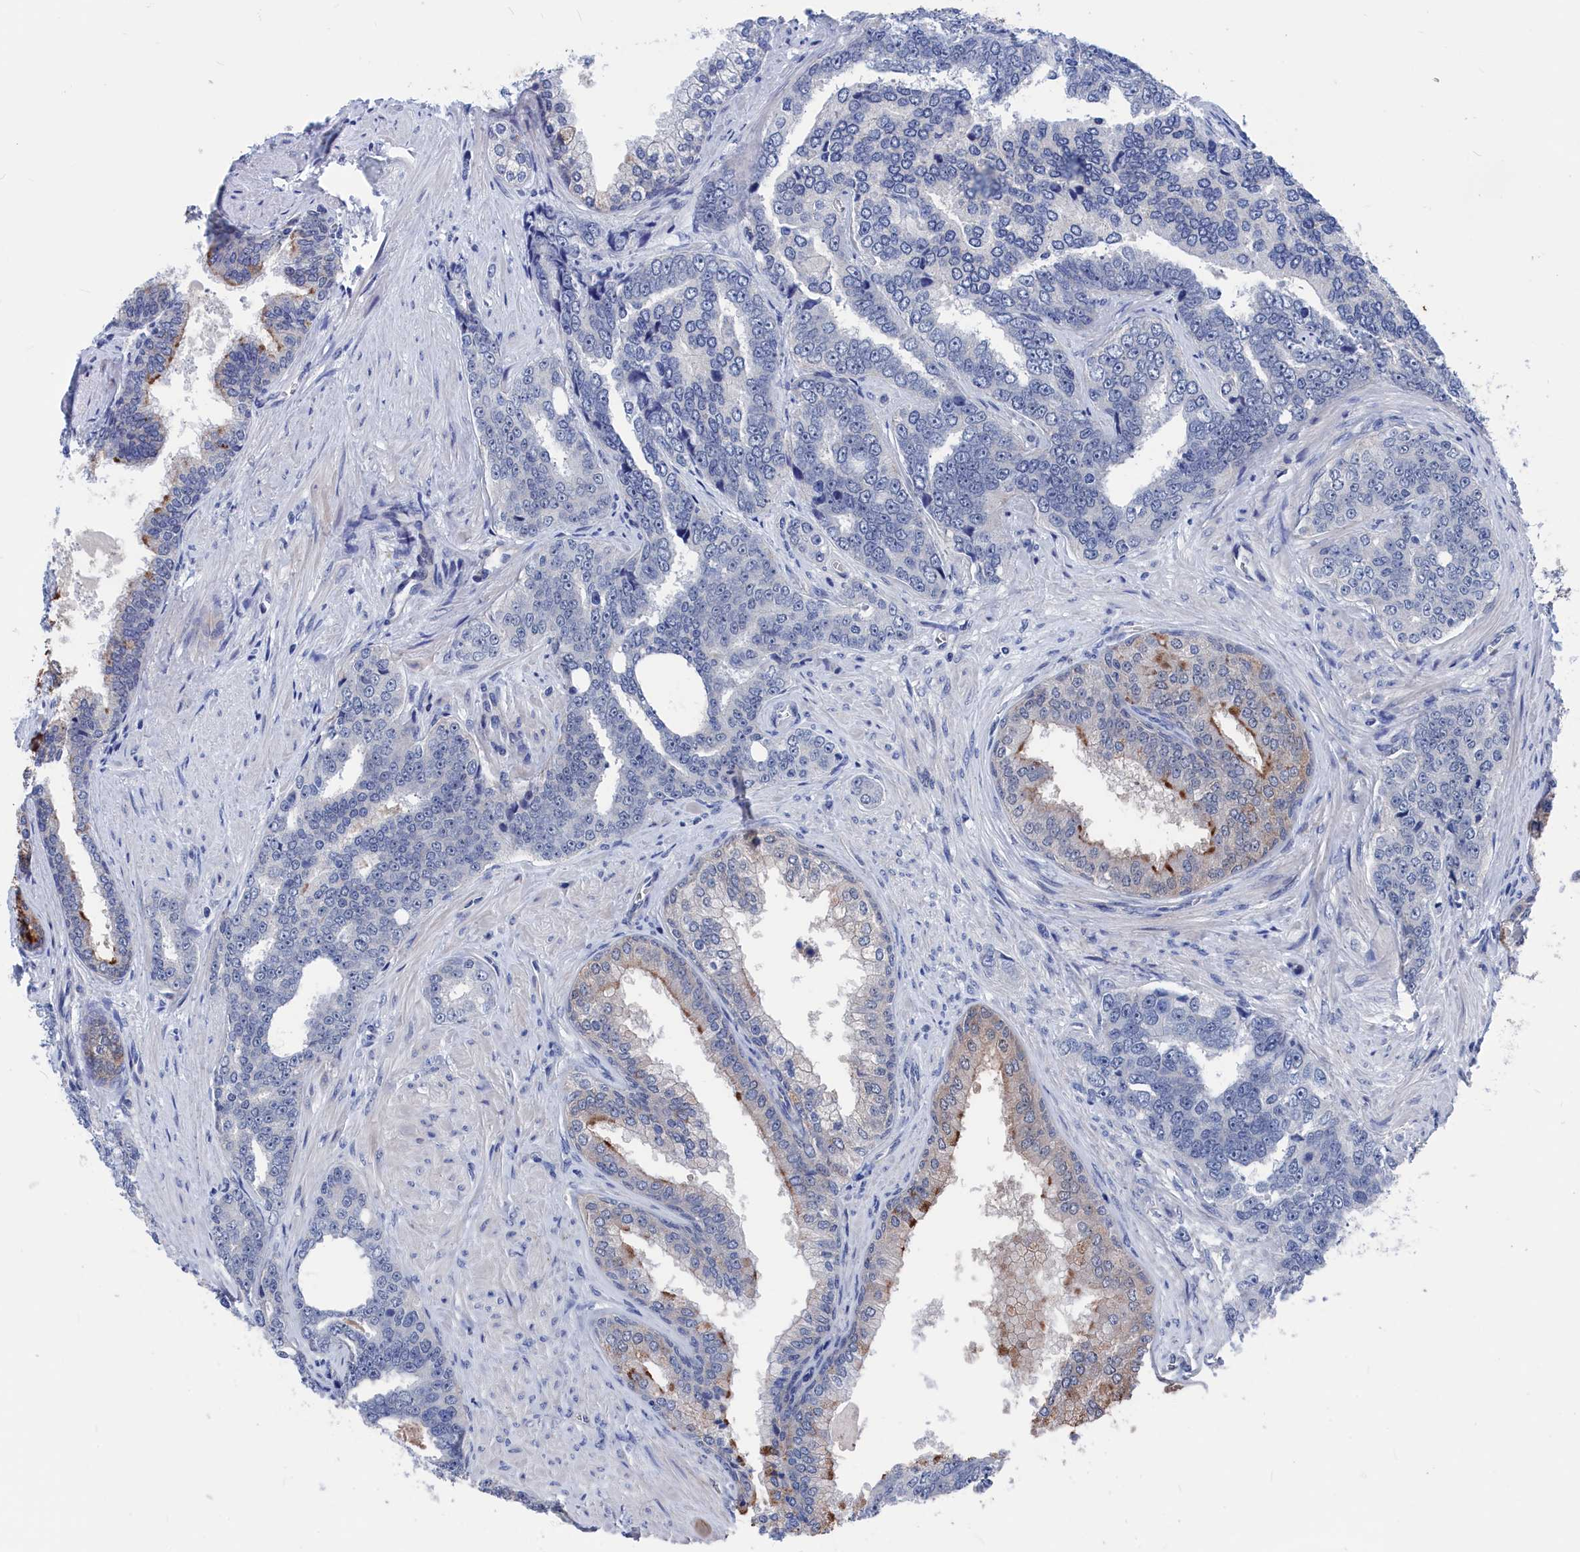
{"staining": {"intensity": "negative", "quantity": "none", "location": "none"}, "tissue": "prostate cancer", "cell_type": "Tumor cells", "image_type": "cancer", "snomed": [{"axis": "morphology", "description": "Adenocarcinoma, High grade"}, {"axis": "topography", "description": "Prostate"}], "caption": "A histopathology image of human prostate cancer is negative for staining in tumor cells.", "gene": "MARCHF3", "patient": {"sex": "male", "age": 67}}